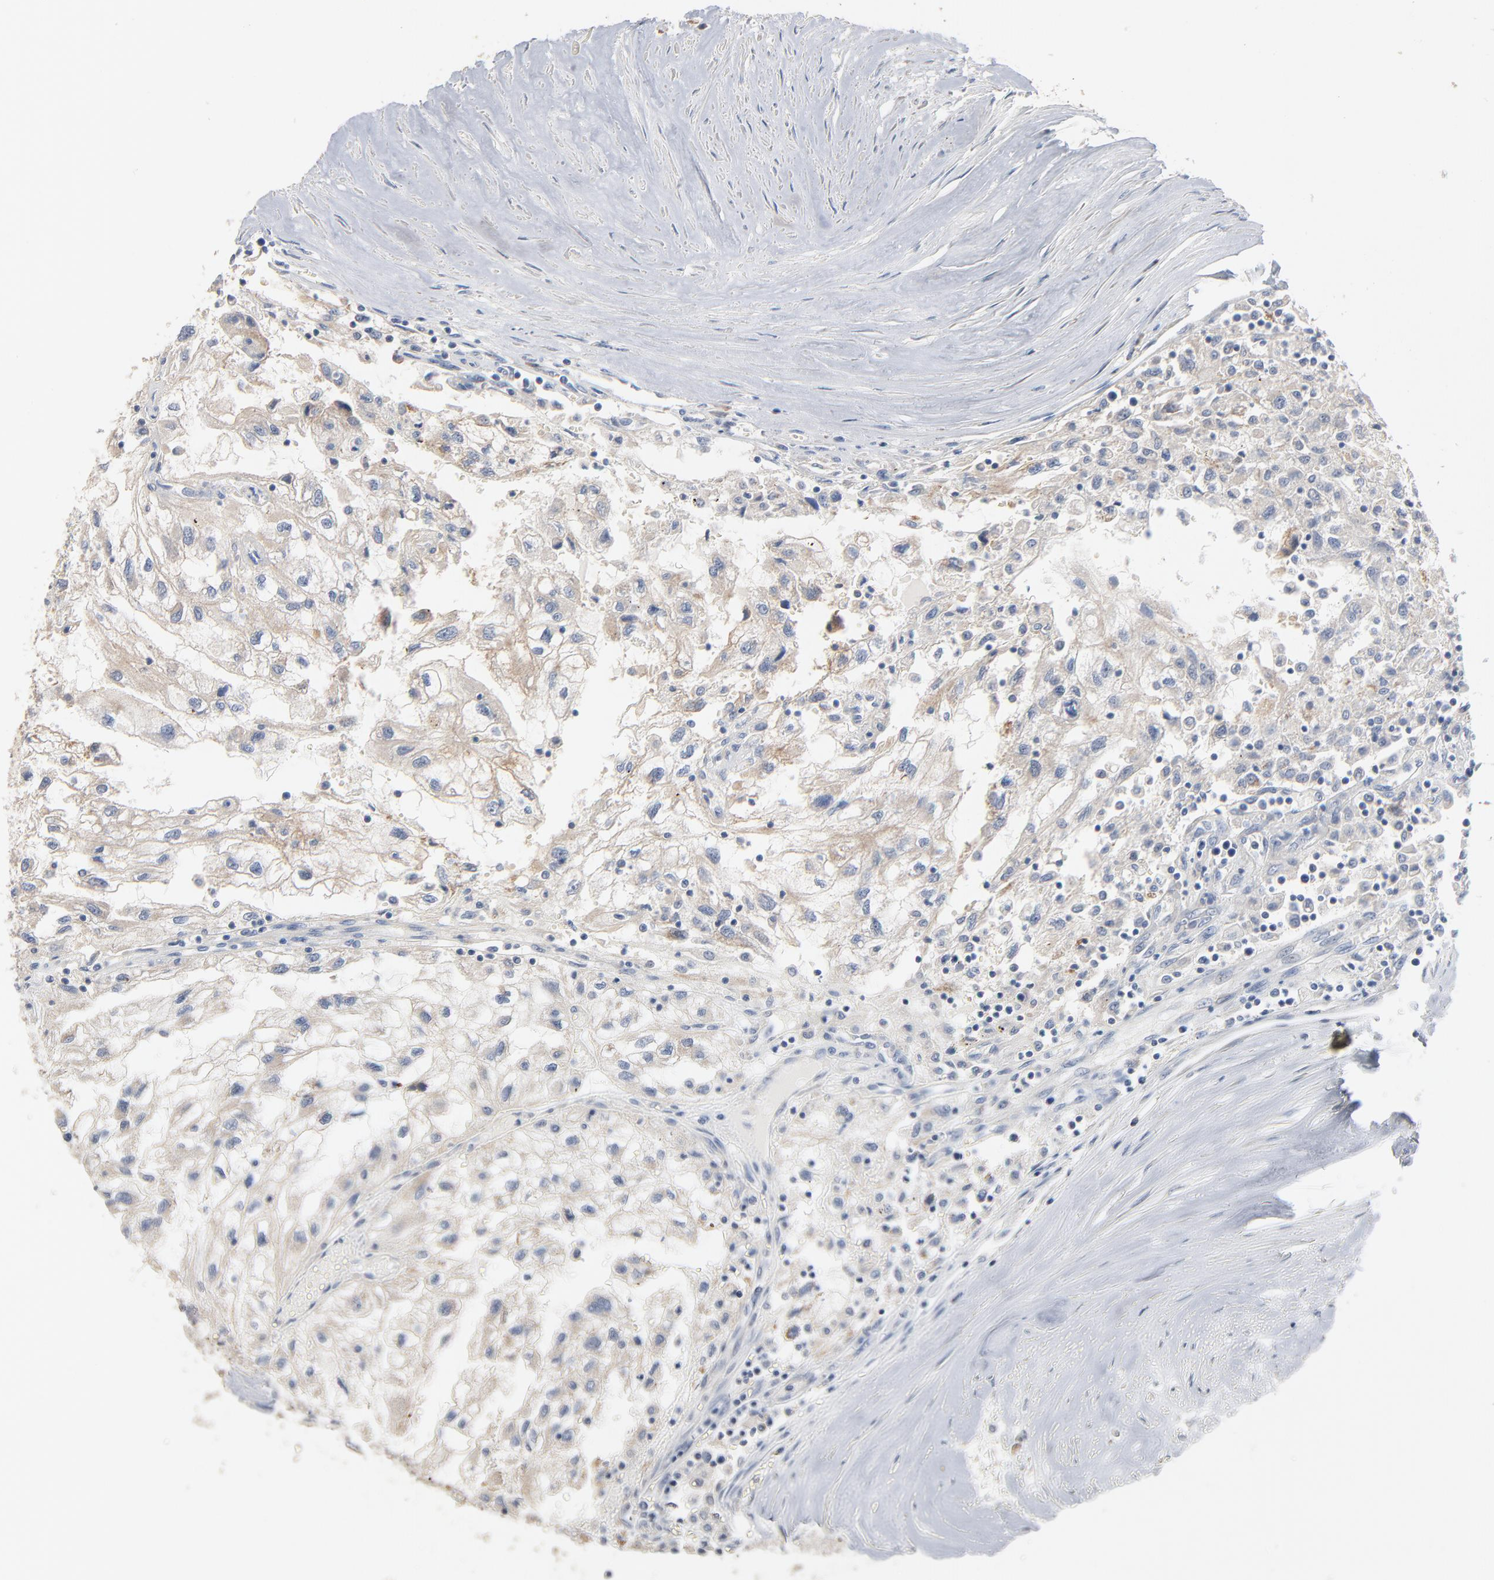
{"staining": {"intensity": "weak", "quantity": "<25%", "location": "cytoplasmic/membranous"}, "tissue": "renal cancer", "cell_type": "Tumor cells", "image_type": "cancer", "snomed": [{"axis": "morphology", "description": "Normal tissue, NOS"}, {"axis": "morphology", "description": "Adenocarcinoma, NOS"}, {"axis": "topography", "description": "Kidney"}], "caption": "A micrograph of human renal cancer is negative for staining in tumor cells.", "gene": "ZDHHC8", "patient": {"sex": "male", "age": 71}}